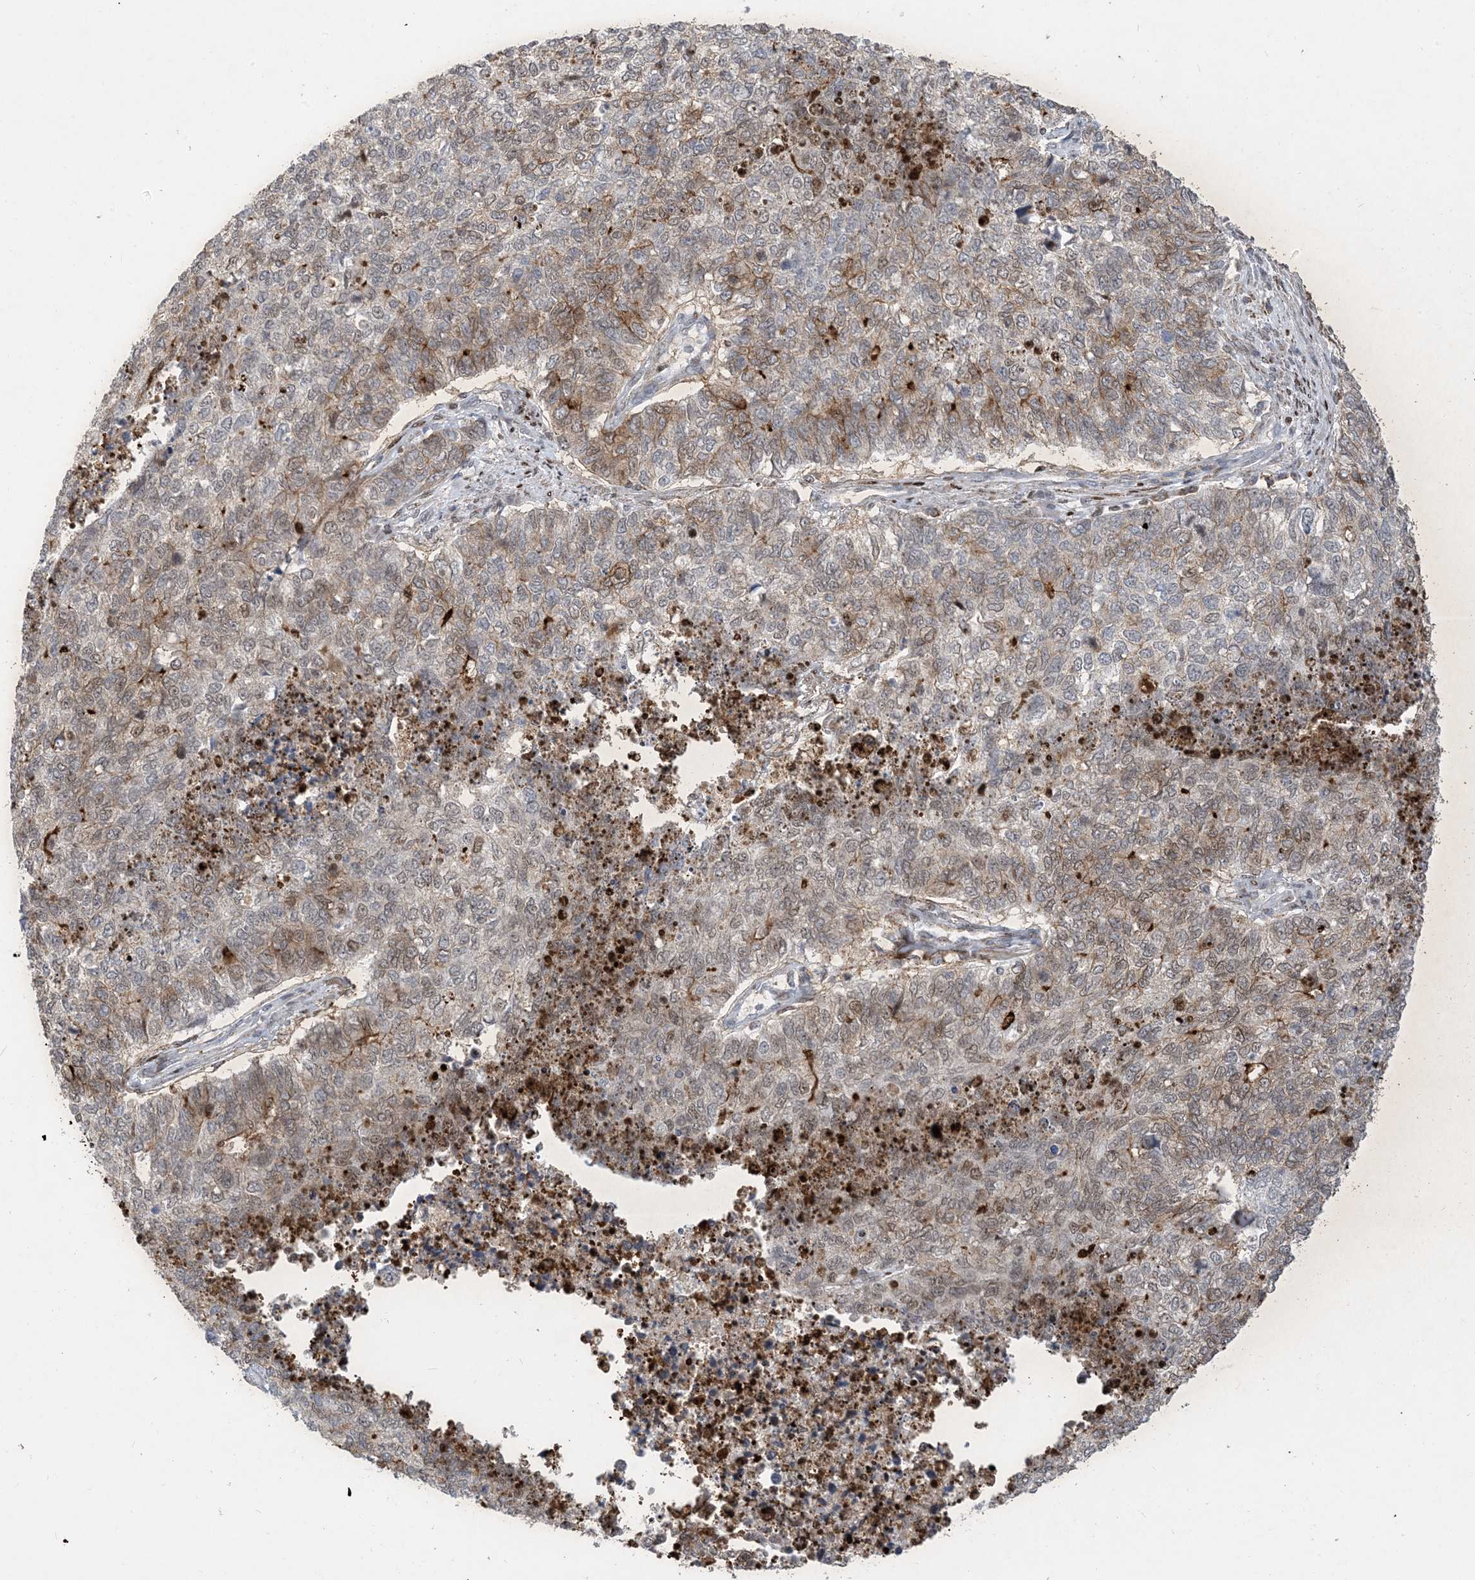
{"staining": {"intensity": "moderate", "quantity": "25%-75%", "location": "cytoplasmic/membranous"}, "tissue": "cervical cancer", "cell_type": "Tumor cells", "image_type": "cancer", "snomed": [{"axis": "morphology", "description": "Squamous cell carcinoma, NOS"}, {"axis": "topography", "description": "Cervix"}], "caption": "A medium amount of moderate cytoplasmic/membranous expression is present in about 25%-75% of tumor cells in cervical cancer tissue. (DAB (3,3'-diaminobenzidine) IHC, brown staining for protein, blue staining for nuclei).", "gene": "SLC25A53", "patient": {"sex": "female", "age": 63}}